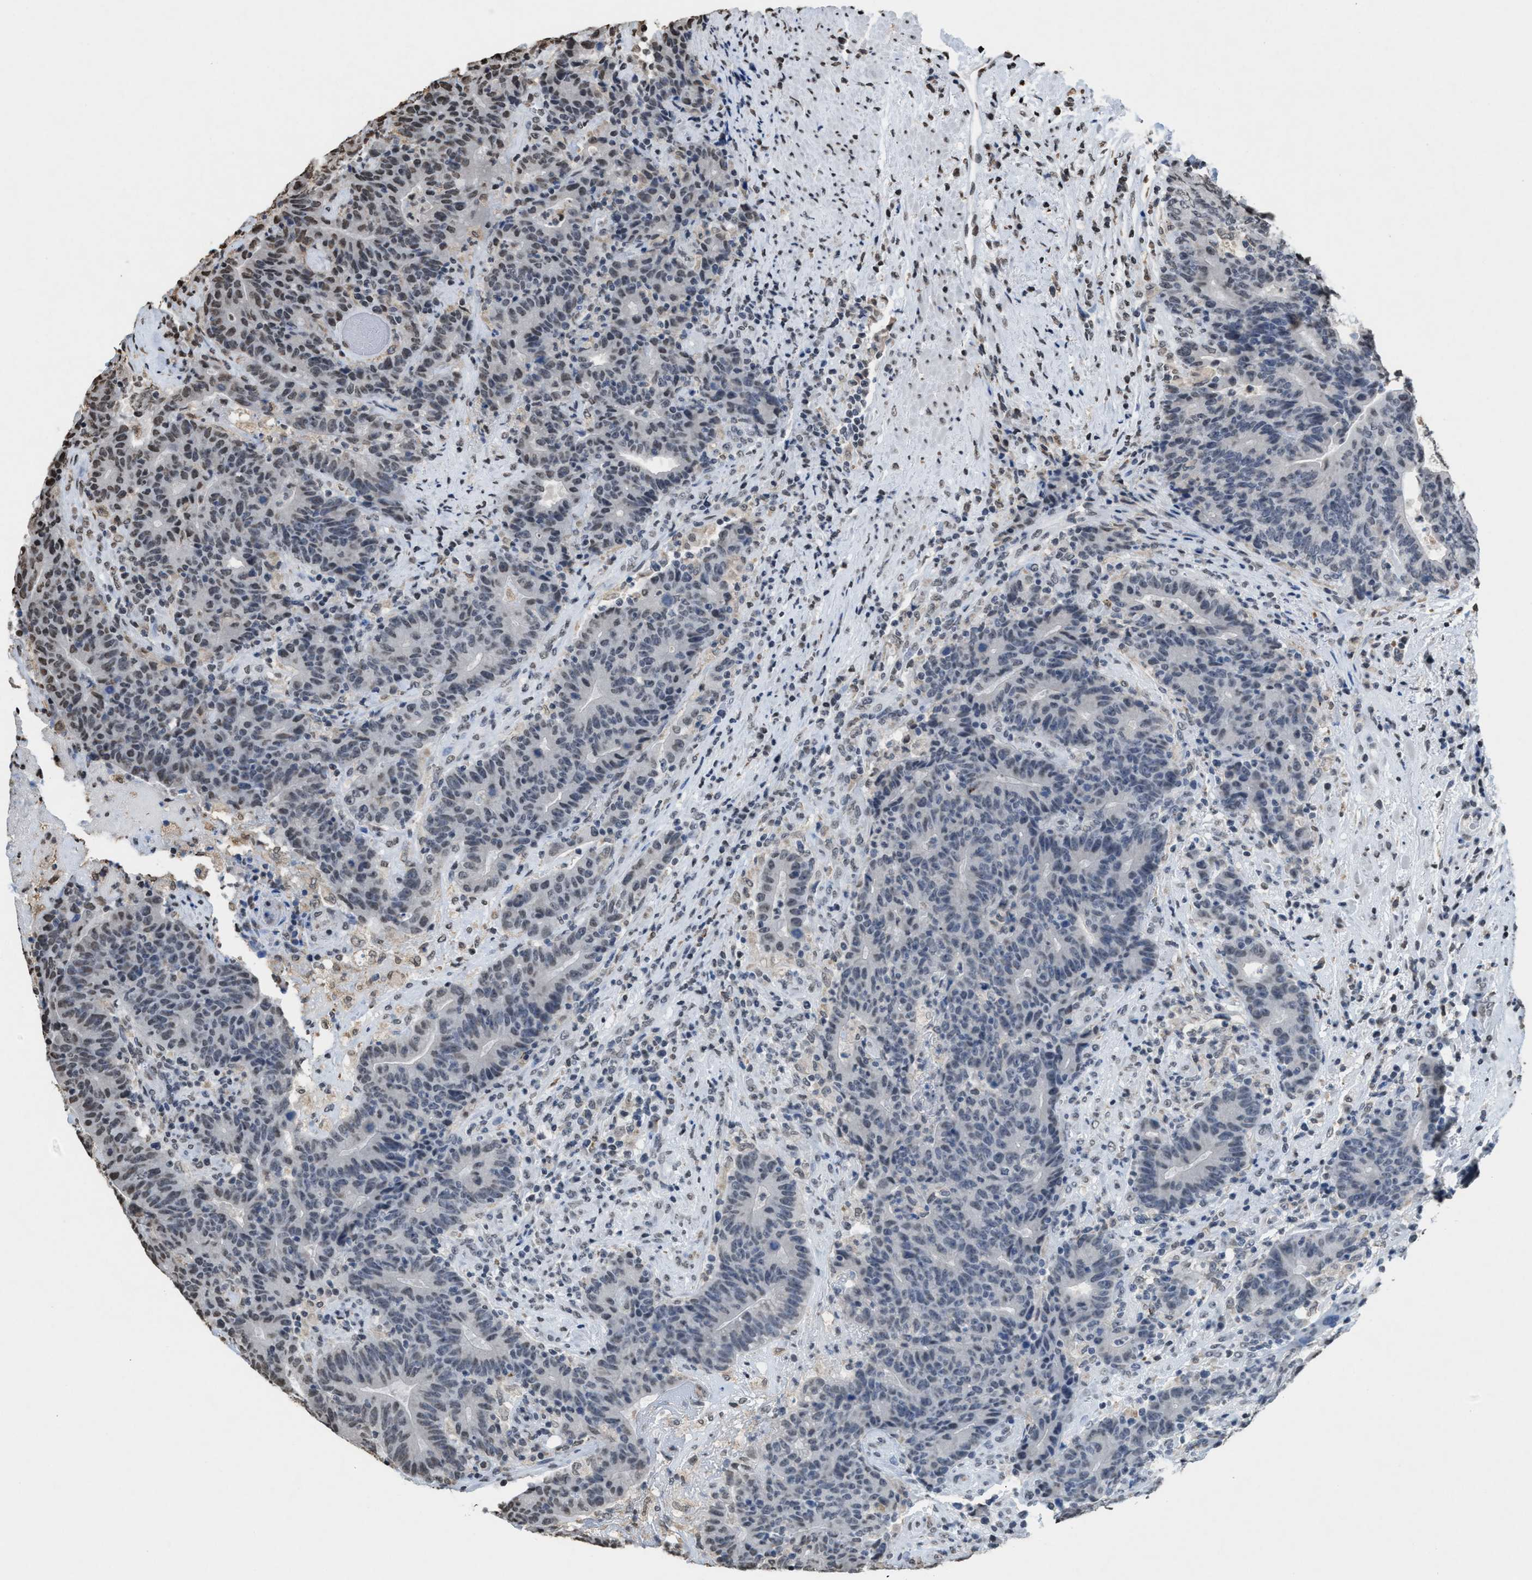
{"staining": {"intensity": "weak", "quantity": "<25%", "location": "nuclear"}, "tissue": "colorectal cancer", "cell_type": "Tumor cells", "image_type": "cancer", "snomed": [{"axis": "morphology", "description": "Normal tissue, NOS"}, {"axis": "morphology", "description": "Adenocarcinoma, NOS"}, {"axis": "topography", "description": "Colon"}], "caption": "This is an immunohistochemistry image of human colorectal cancer (adenocarcinoma). There is no staining in tumor cells.", "gene": "NUP88", "patient": {"sex": "female", "age": 75}}